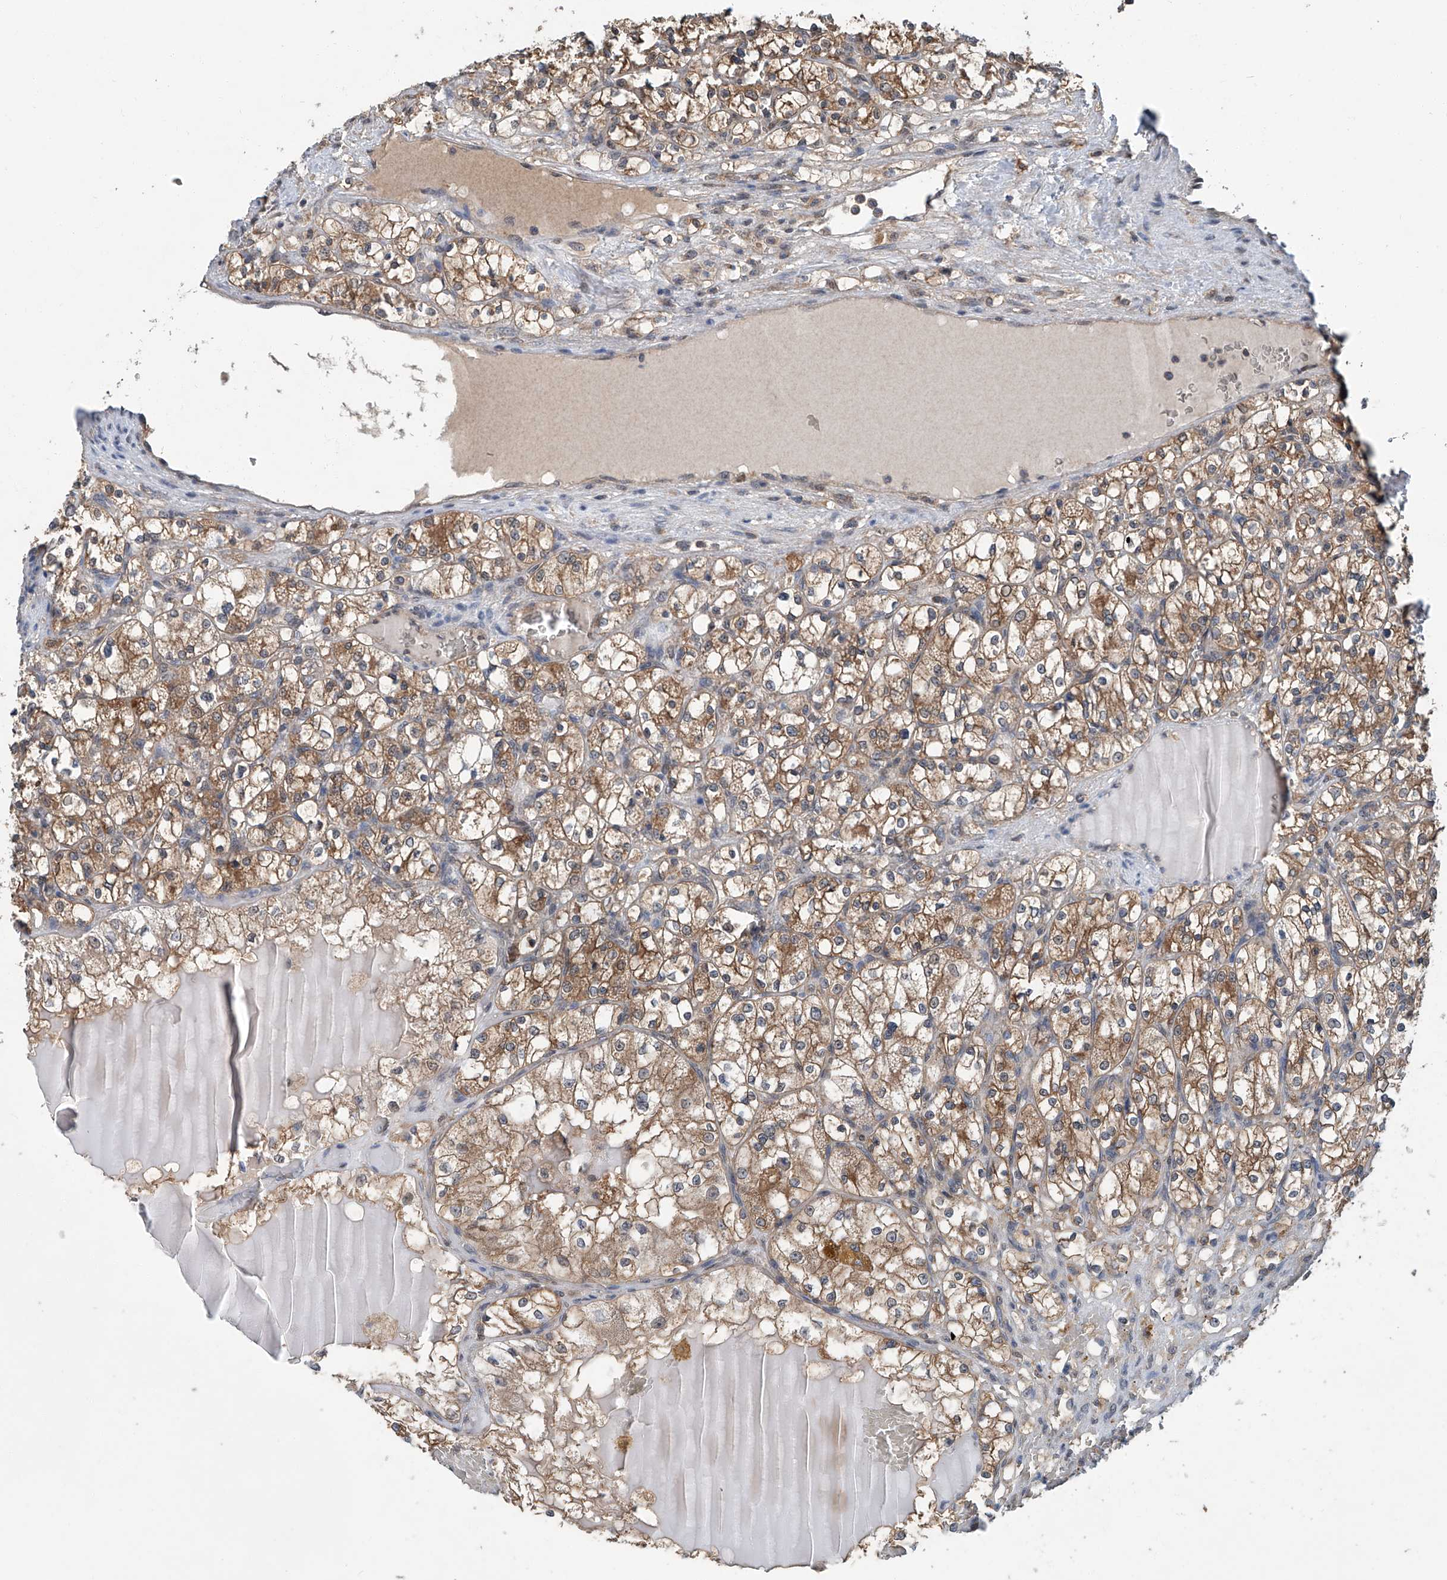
{"staining": {"intensity": "moderate", "quantity": ">75%", "location": "cytoplasmic/membranous"}, "tissue": "renal cancer", "cell_type": "Tumor cells", "image_type": "cancer", "snomed": [{"axis": "morphology", "description": "Adenocarcinoma, NOS"}, {"axis": "topography", "description": "Kidney"}], "caption": "Immunohistochemistry (IHC) histopathology image of human adenocarcinoma (renal) stained for a protein (brown), which reveals medium levels of moderate cytoplasmic/membranous positivity in approximately >75% of tumor cells.", "gene": "CLK1", "patient": {"sex": "female", "age": 69}}